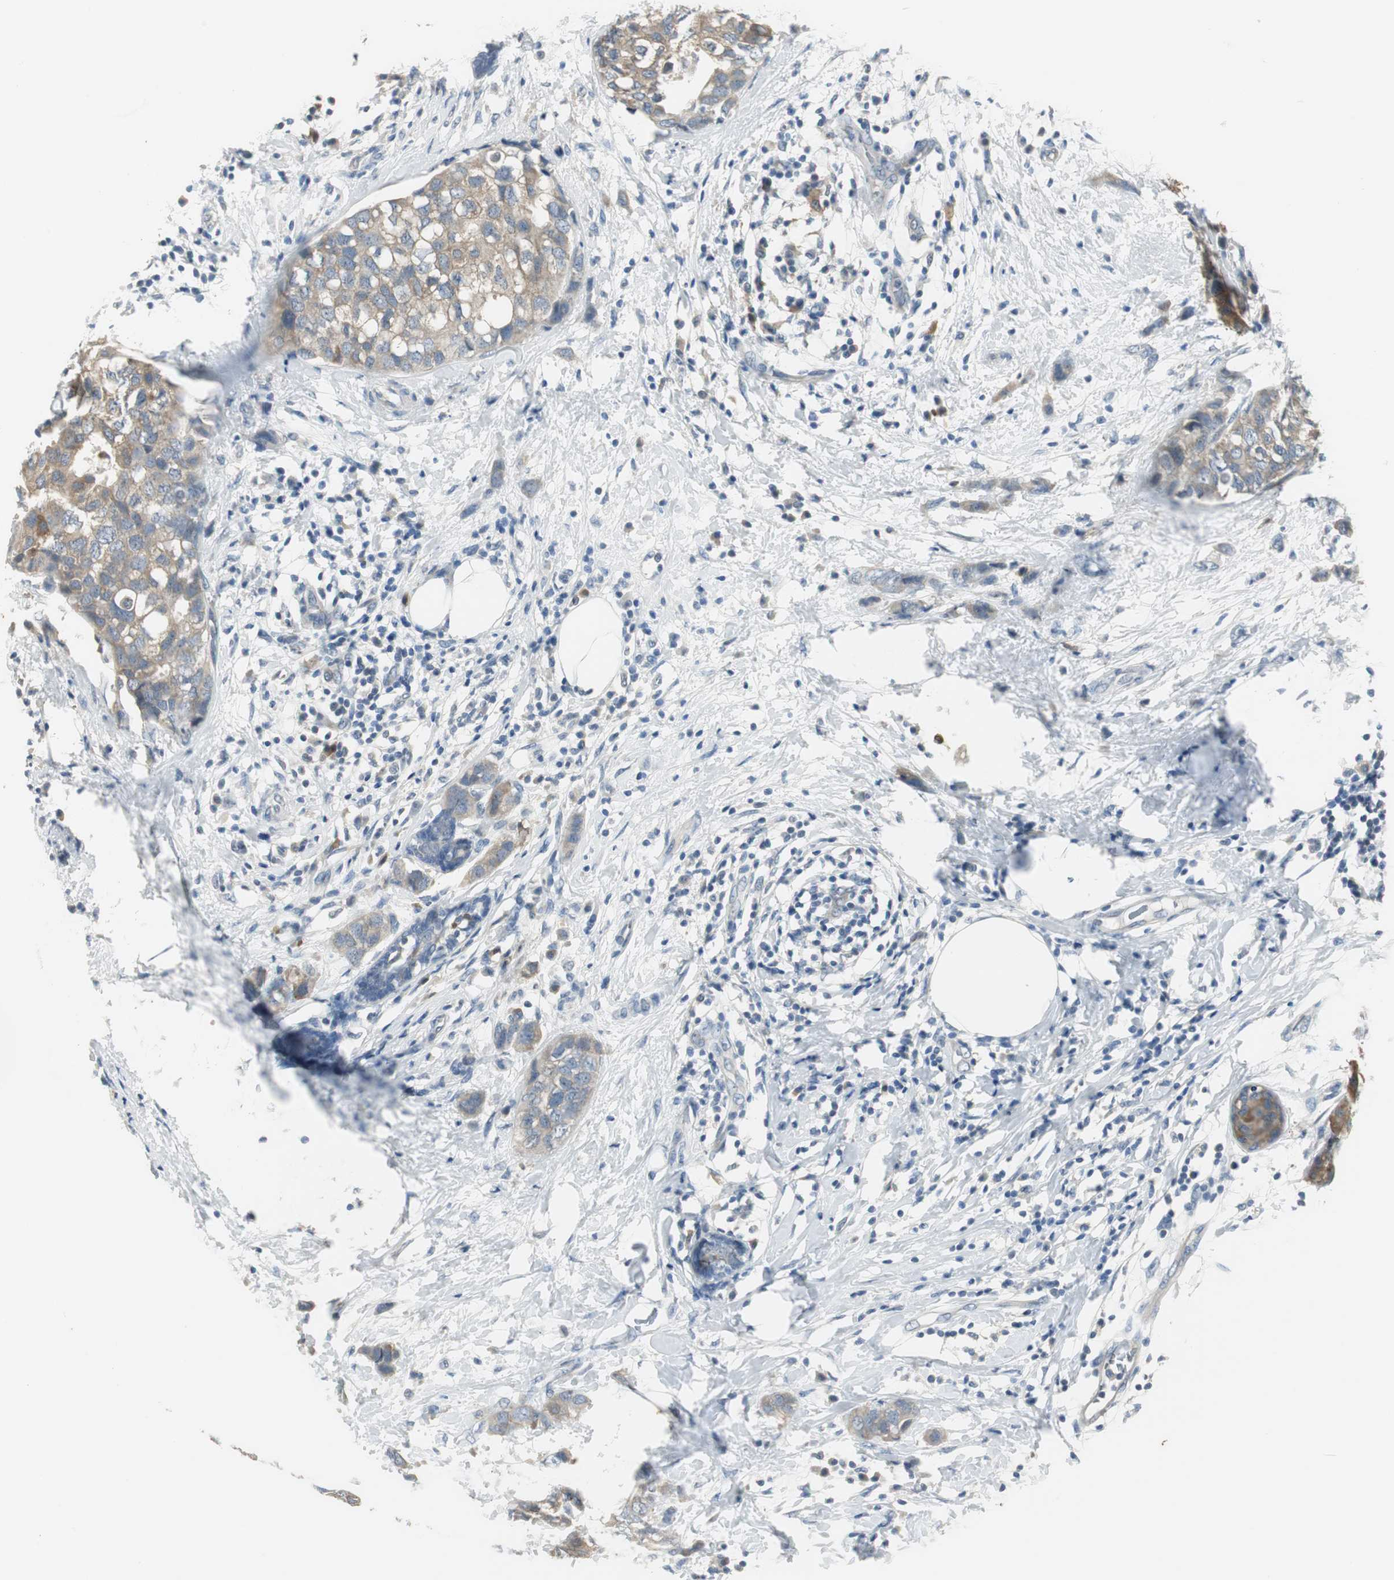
{"staining": {"intensity": "weak", "quantity": "25%-75%", "location": "cytoplasmic/membranous"}, "tissue": "breast cancer", "cell_type": "Tumor cells", "image_type": "cancer", "snomed": [{"axis": "morphology", "description": "Normal tissue, NOS"}, {"axis": "morphology", "description": "Duct carcinoma"}, {"axis": "topography", "description": "Breast"}], "caption": "Immunohistochemistry histopathology image of human breast cancer (infiltrating ductal carcinoma) stained for a protein (brown), which demonstrates low levels of weak cytoplasmic/membranous positivity in about 25%-75% of tumor cells.", "gene": "MSTO1", "patient": {"sex": "female", "age": 50}}